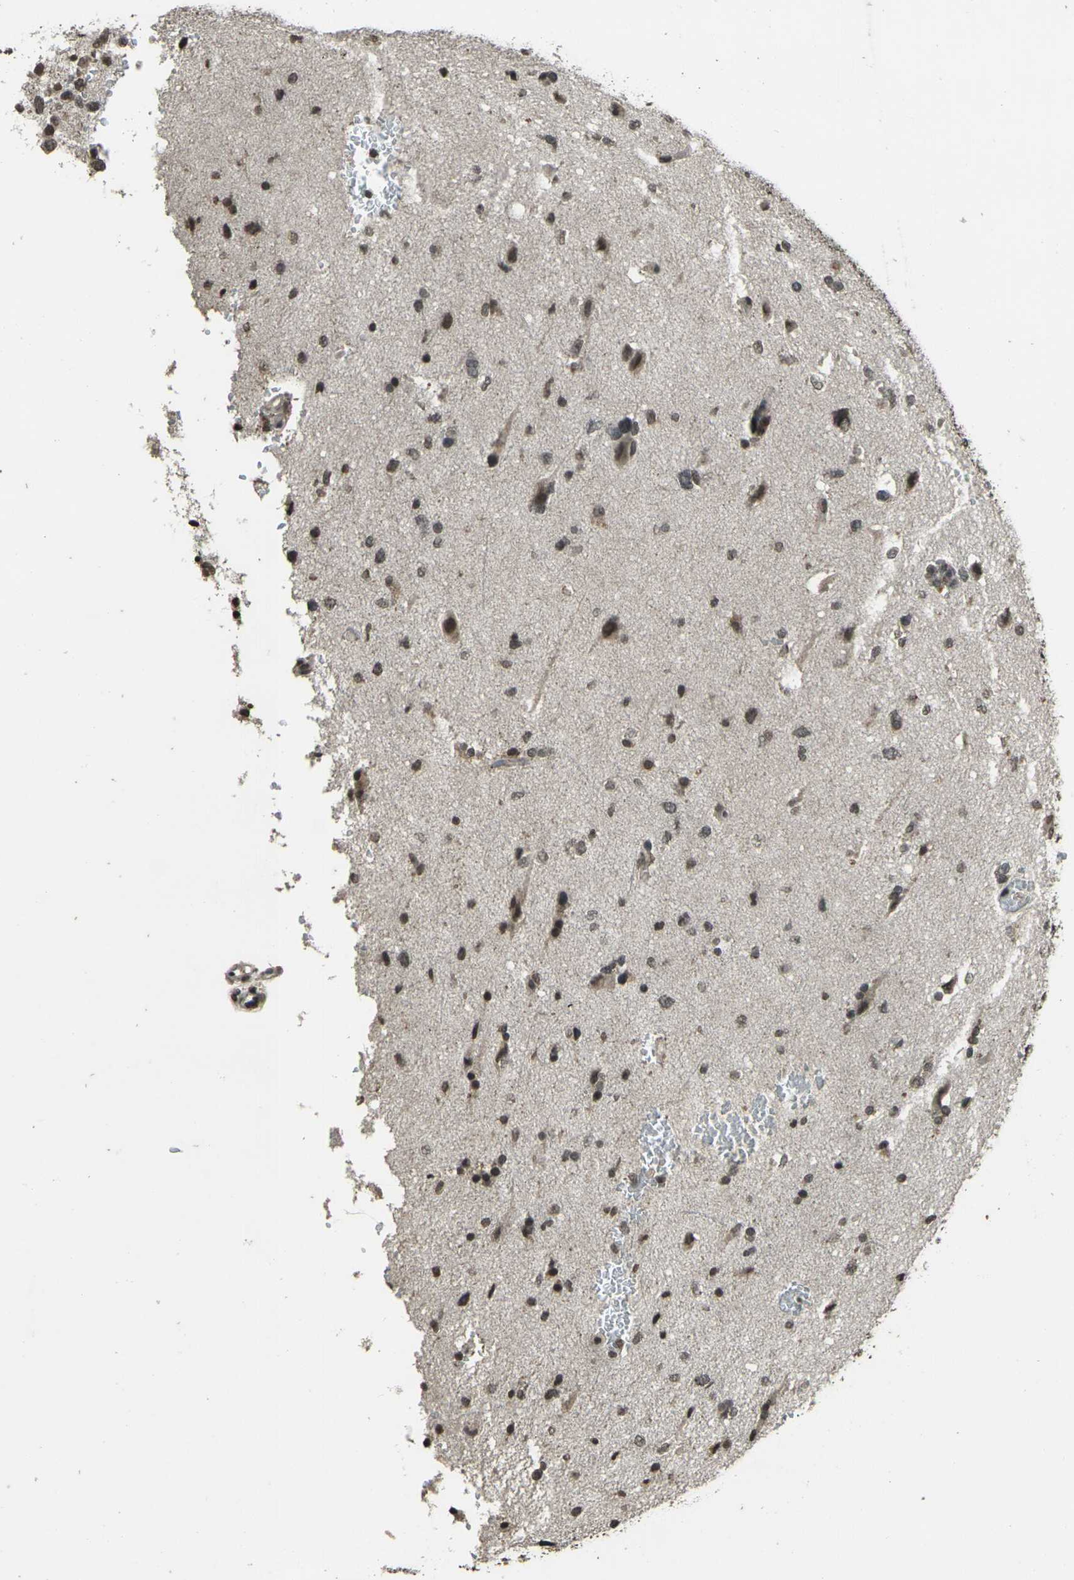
{"staining": {"intensity": "weak", "quantity": ">75%", "location": "nuclear"}, "tissue": "glioma", "cell_type": "Tumor cells", "image_type": "cancer", "snomed": [{"axis": "morphology", "description": "Glioma, malignant, Low grade"}, {"axis": "topography", "description": "Brain"}], "caption": "Glioma was stained to show a protein in brown. There is low levels of weak nuclear positivity in about >75% of tumor cells.", "gene": "PRPF8", "patient": {"sex": "female", "age": 37}}